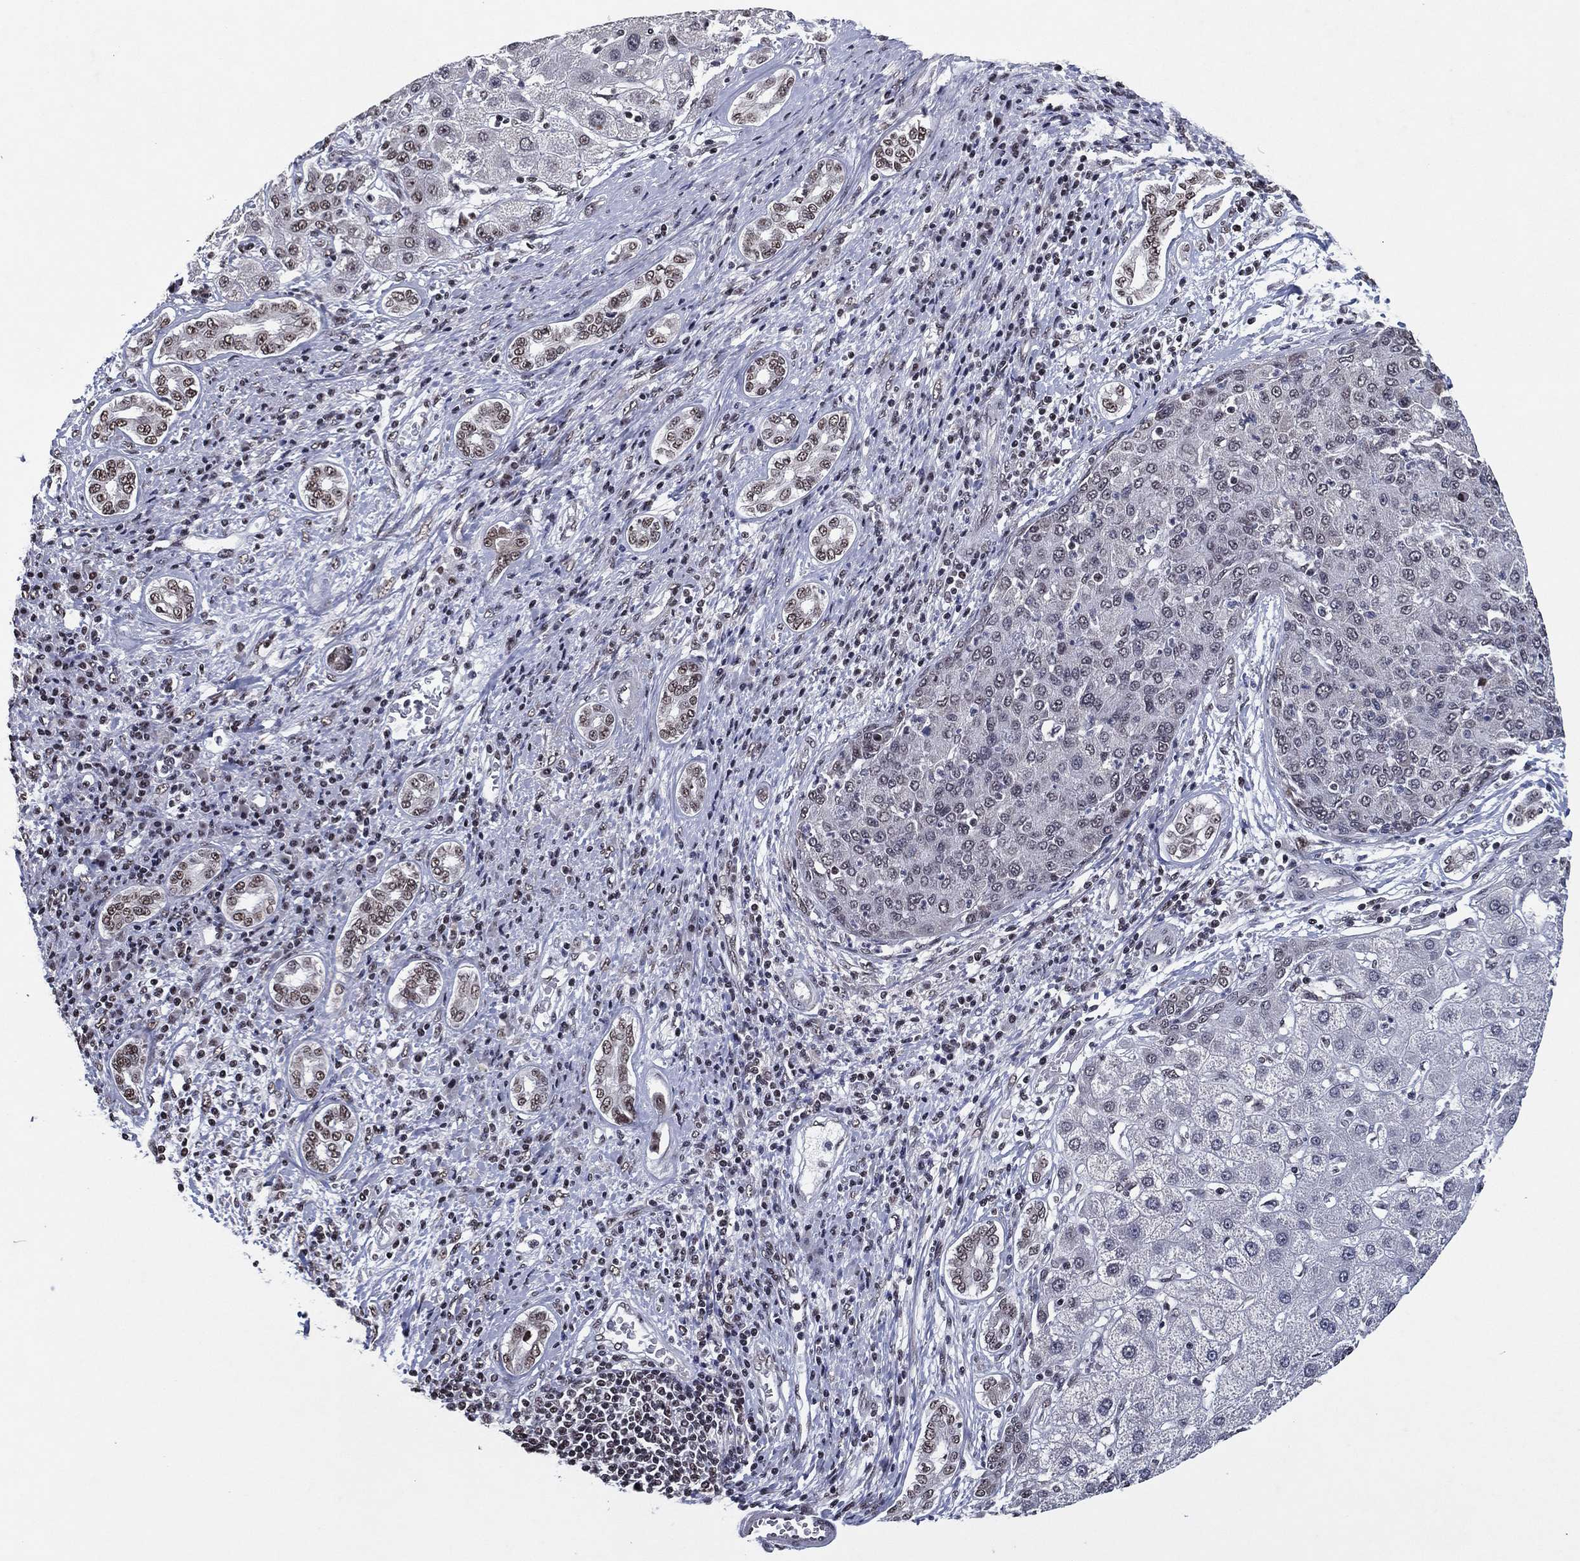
{"staining": {"intensity": "negative", "quantity": "none", "location": "none"}, "tissue": "liver cancer", "cell_type": "Tumor cells", "image_type": "cancer", "snomed": [{"axis": "morphology", "description": "Carcinoma, Hepatocellular, NOS"}, {"axis": "topography", "description": "Liver"}], "caption": "Tumor cells are negative for protein expression in human hepatocellular carcinoma (liver).", "gene": "ZBTB42", "patient": {"sex": "male", "age": 65}}